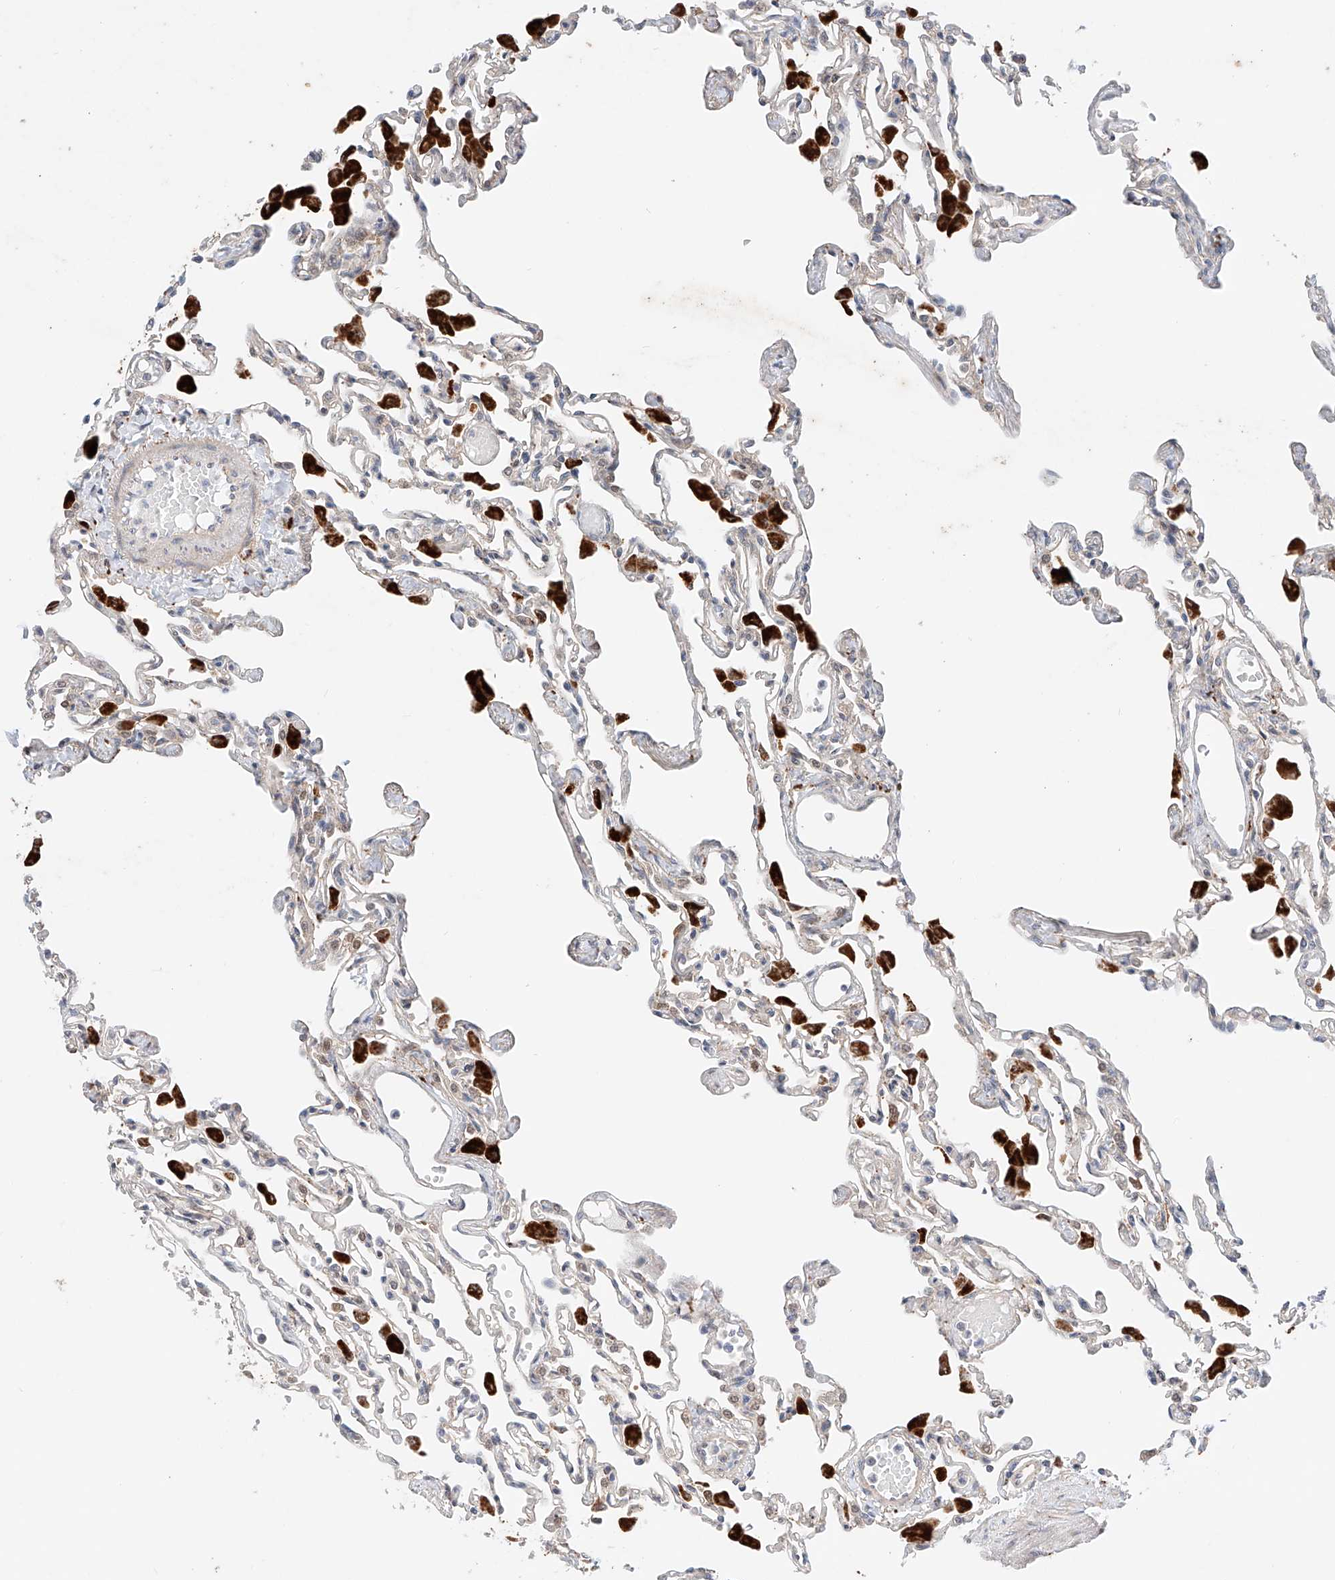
{"staining": {"intensity": "negative", "quantity": "none", "location": "none"}, "tissue": "lung", "cell_type": "Alveolar cells", "image_type": "normal", "snomed": [{"axis": "morphology", "description": "Normal tissue, NOS"}, {"axis": "topography", "description": "Bronchus"}, {"axis": "topography", "description": "Lung"}], "caption": "Immunohistochemical staining of normal human lung displays no significant staining in alveolar cells. (DAB immunohistochemistry (IHC) visualized using brightfield microscopy, high magnification).", "gene": "GCNT1", "patient": {"sex": "female", "age": 49}}